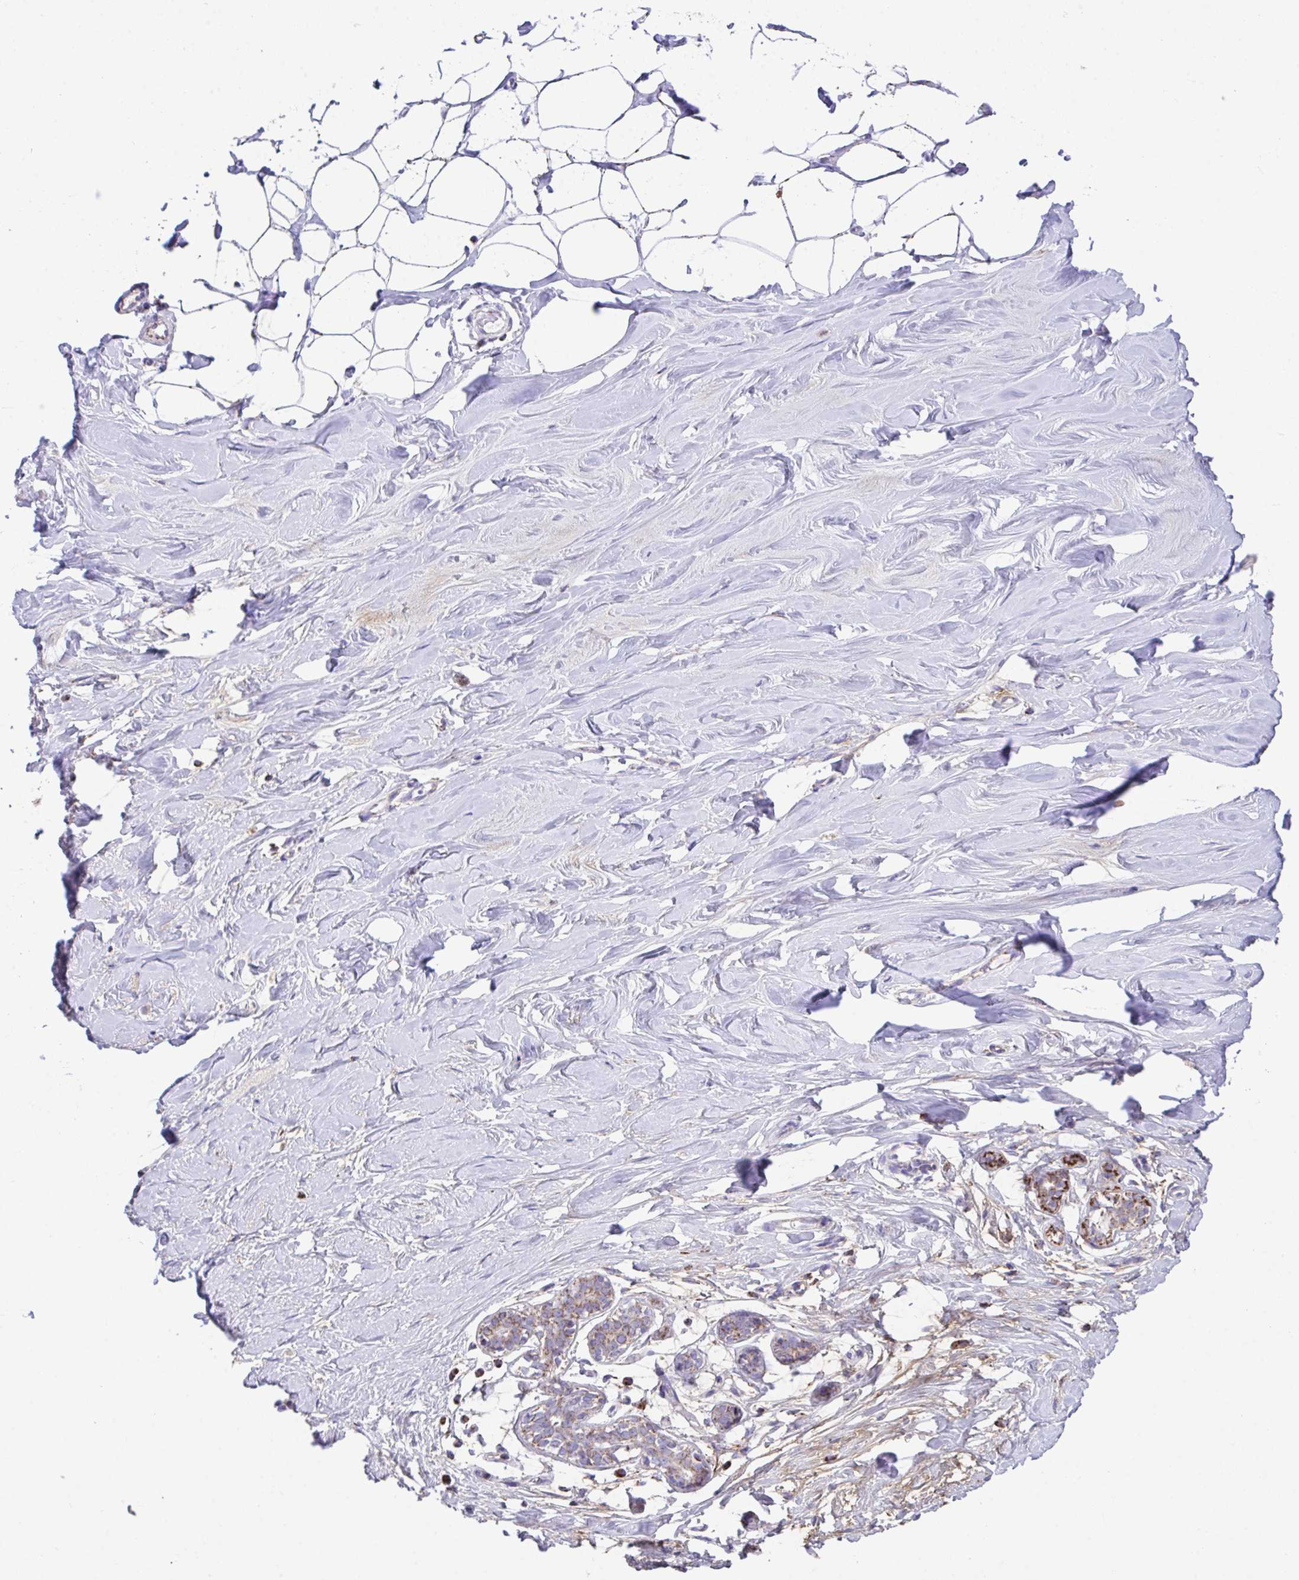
{"staining": {"intensity": "negative", "quantity": "none", "location": "none"}, "tissue": "breast", "cell_type": "Adipocytes", "image_type": "normal", "snomed": [{"axis": "morphology", "description": "Normal tissue, NOS"}, {"axis": "topography", "description": "Breast"}], "caption": "Immunohistochemistry photomicrograph of benign human breast stained for a protein (brown), which reveals no expression in adipocytes. (Brightfield microscopy of DAB (3,3'-diaminobenzidine) immunohistochemistry at high magnification).", "gene": "PCMTD2", "patient": {"sex": "female", "age": 27}}